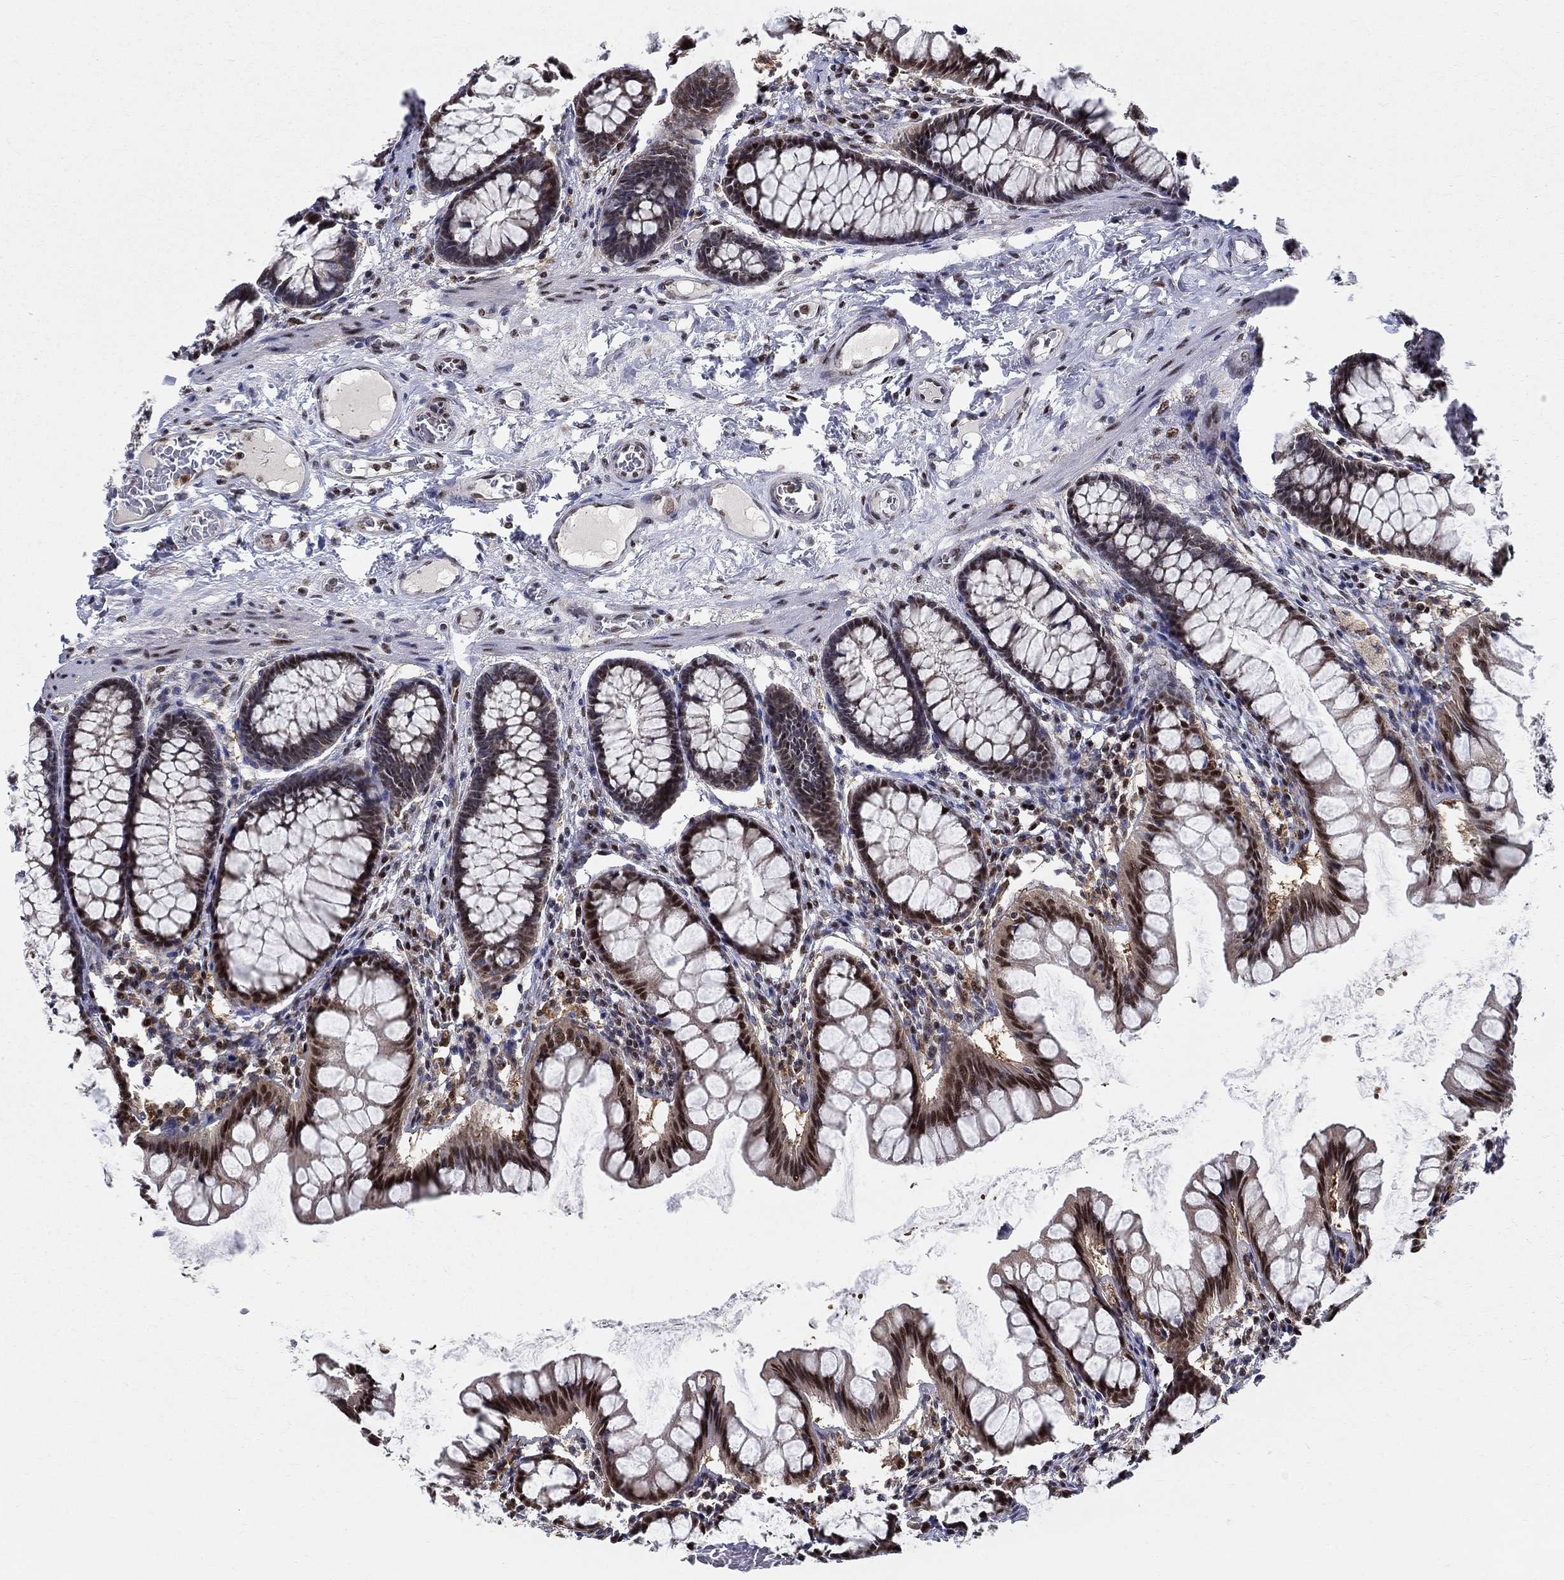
{"staining": {"intensity": "negative", "quantity": "none", "location": "none"}, "tissue": "colon", "cell_type": "Endothelial cells", "image_type": "normal", "snomed": [{"axis": "morphology", "description": "Normal tissue, NOS"}, {"axis": "topography", "description": "Colon"}], "caption": "Immunohistochemistry image of unremarkable human colon stained for a protein (brown), which shows no staining in endothelial cells.", "gene": "ZNF594", "patient": {"sex": "female", "age": 65}}